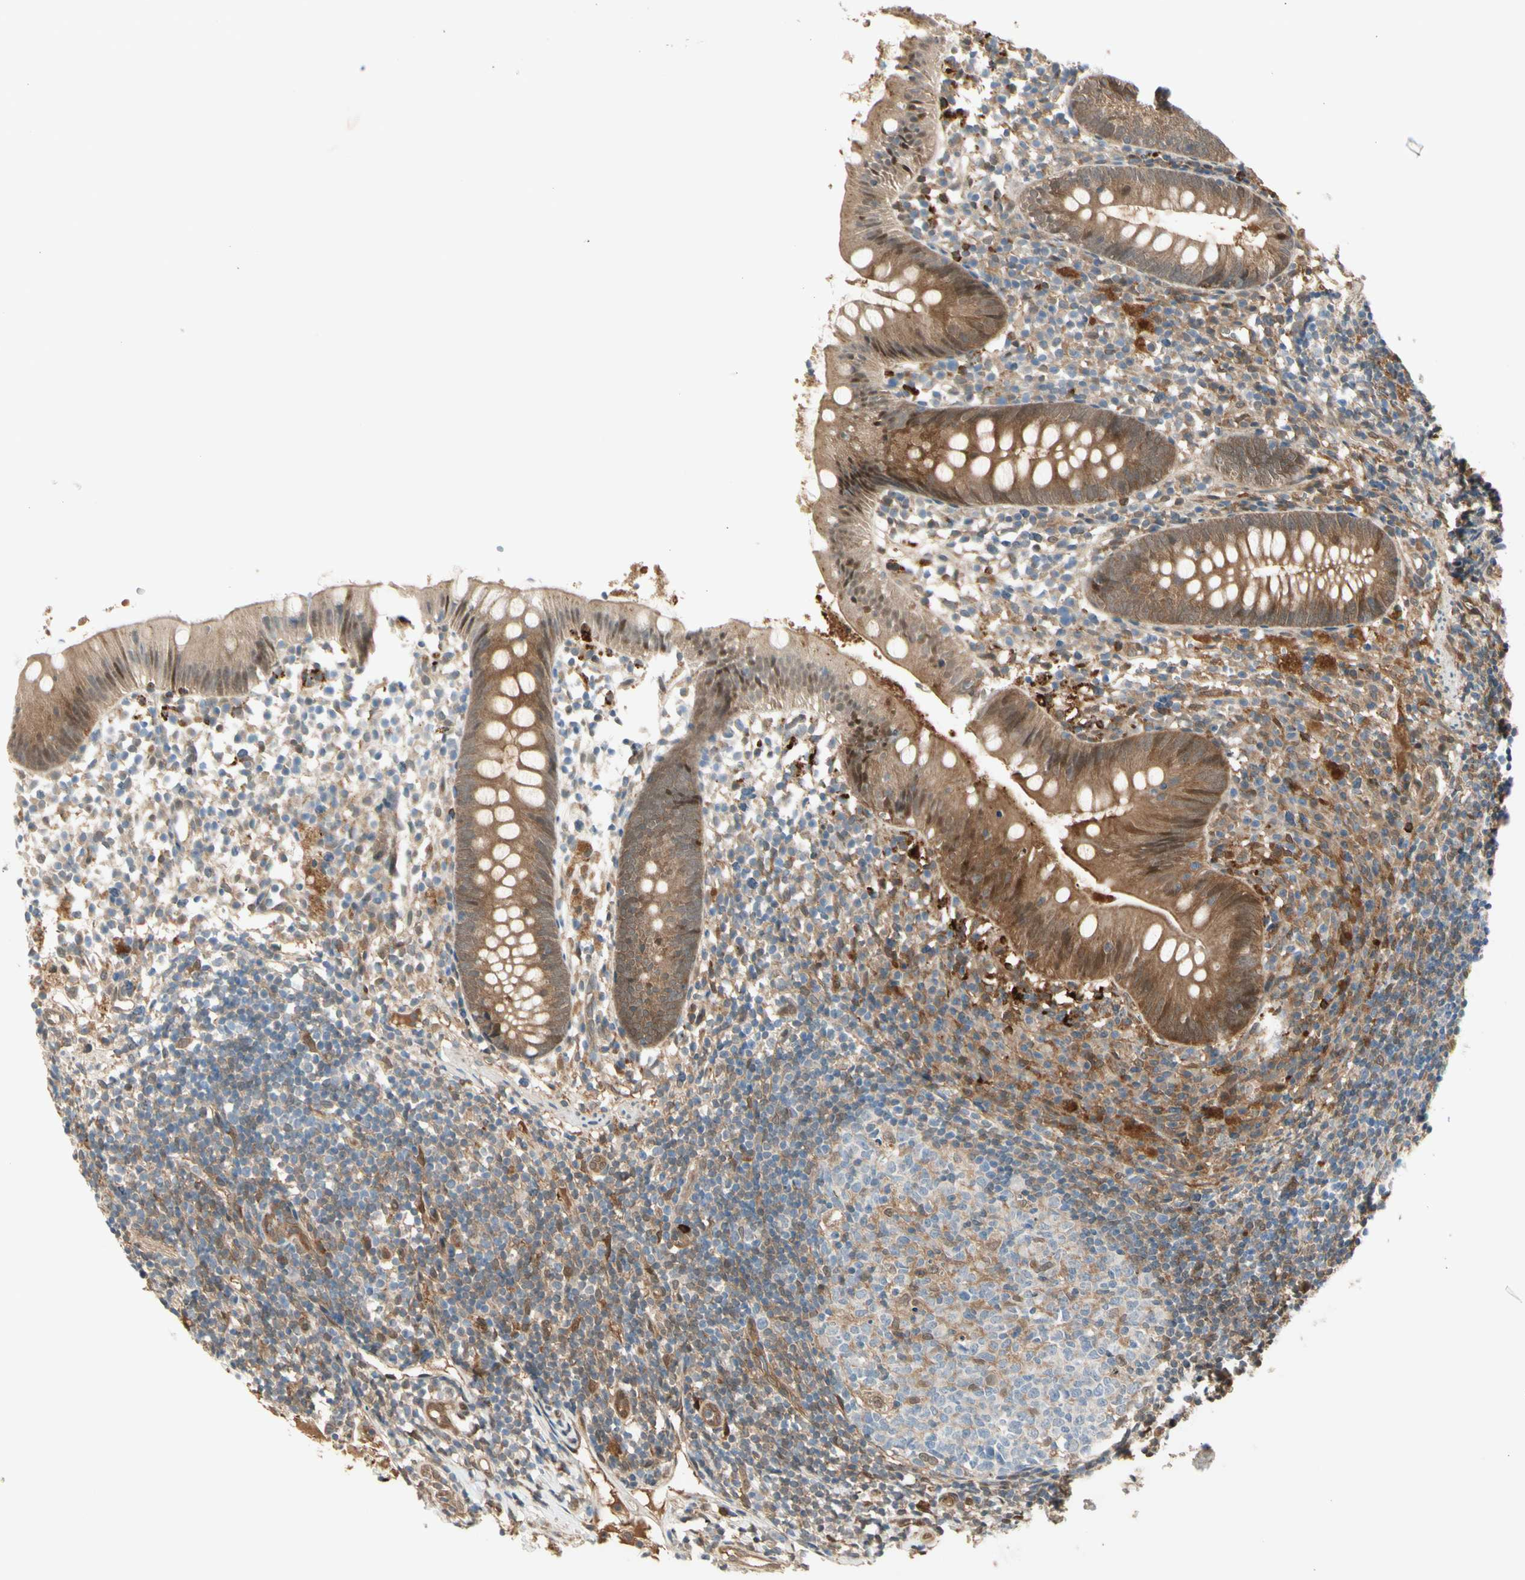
{"staining": {"intensity": "strong", "quantity": ">75%", "location": "cytoplasmic/membranous,nuclear"}, "tissue": "appendix", "cell_type": "Glandular cells", "image_type": "normal", "snomed": [{"axis": "morphology", "description": "Normal tissue, NOS"}, {"axis": "topography", "description": "Appendix"}], "caption": "High-magnification brightfield microscopy of benign appendix stained with DAB (3,3'-diaminobenzidine) (brown) and counterstained with hematoxylin (blue). glandular cells exhibit strong cytoplasmic/membranous,nuclear expression is appreciated in about>75% of cells.", "gene": "SERPINB6", "patient": {"sex": "female", "age": 20}}